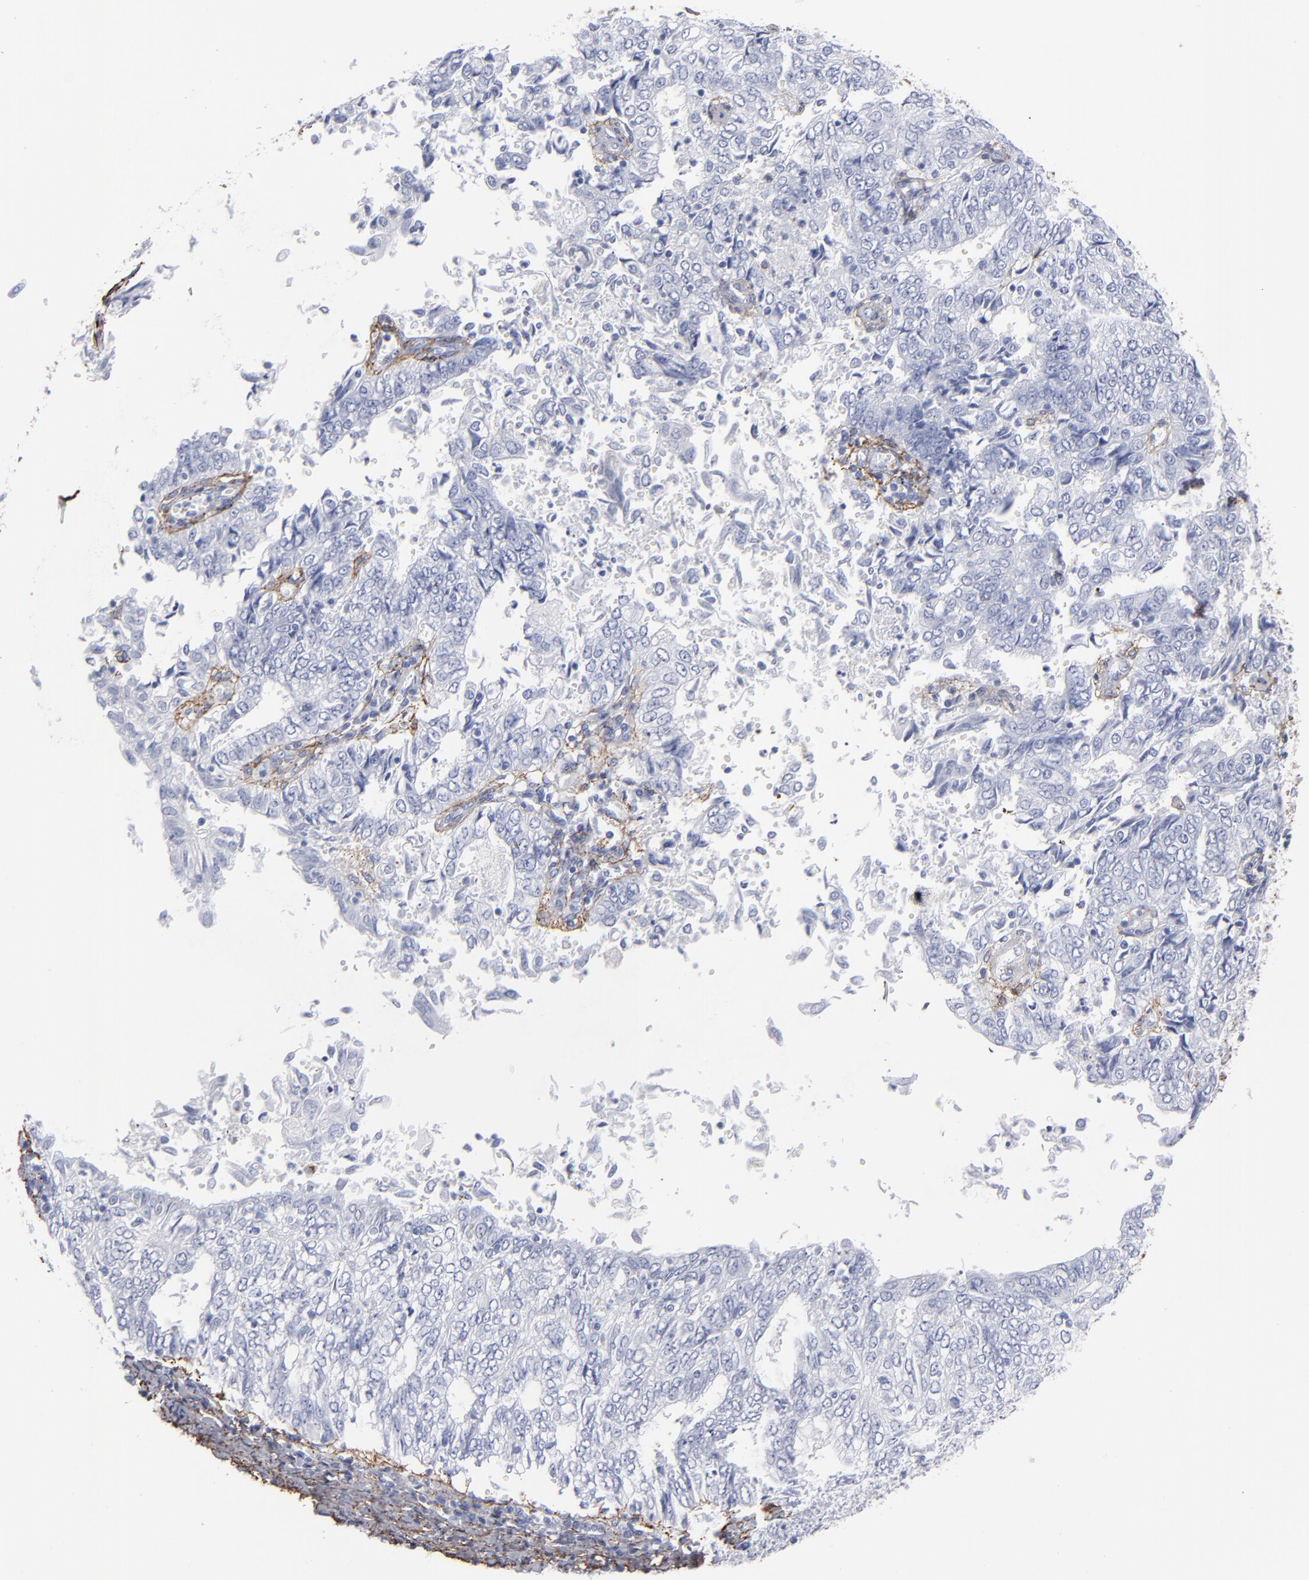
{"staining": {"intensity": "negative", "quantity": "none", "location": "none"}, "tissue": "endometrial cancer", "cell_type": "Tumor cells", "image_type": "cancer", "snomed": [{"axis": "morphology", "description": "Adenocarcinoma, NOS"}, {"axis": "topography", "description": "Endometrium"}], "caption": "Micrograph shows no significant protein expression in tumor cells of adenocarcinoma (endometrial). (DAB (3,3'-diaminobenzidine) IHC visualized using brightfield microscopy, high magnification).", "gene": "EMILIN1", "patient": {"sex": "female", "age": 69}}